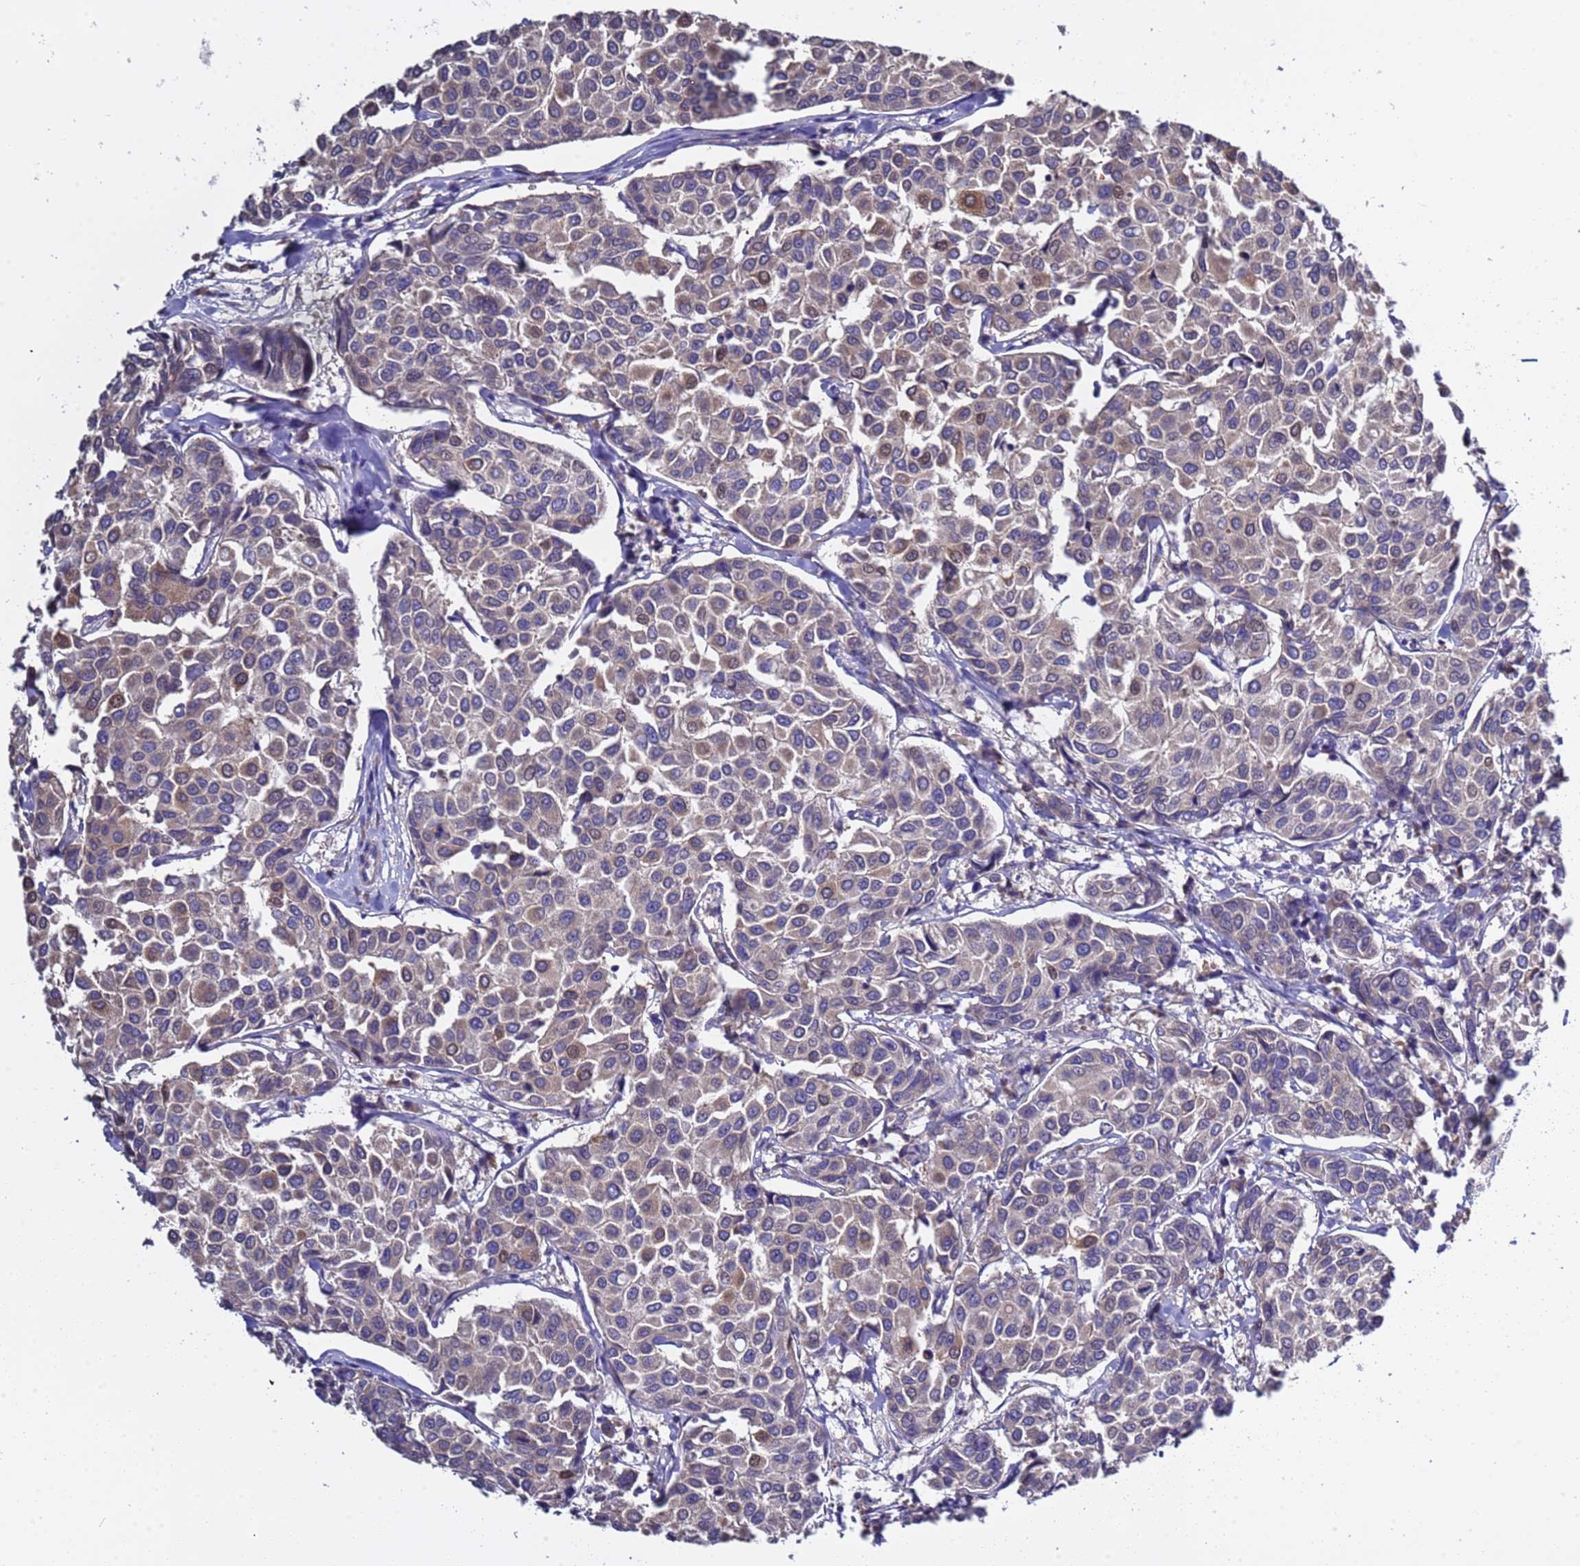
{"staining": {"intensity": "weak", "quantity": "<25%", "location": "cytoplasmic/membranous"}, "tissue": "breast cancer", "cell_type": "Tumor cells", "image_type": "cancer", "snomed": [{"axis": "morphology", "description": "Duct carcinoma"}, {"axis": "topography", "description": "Breast"}], "caption": "High magnification brightfield microscopy of breast cancer stained with DAB (brown) and counterstained with hematoxylin (blue): tumor cells show no significant positivity.", "gene": "ELMOD2", "patient": {"sex": "female", "age": 55}}